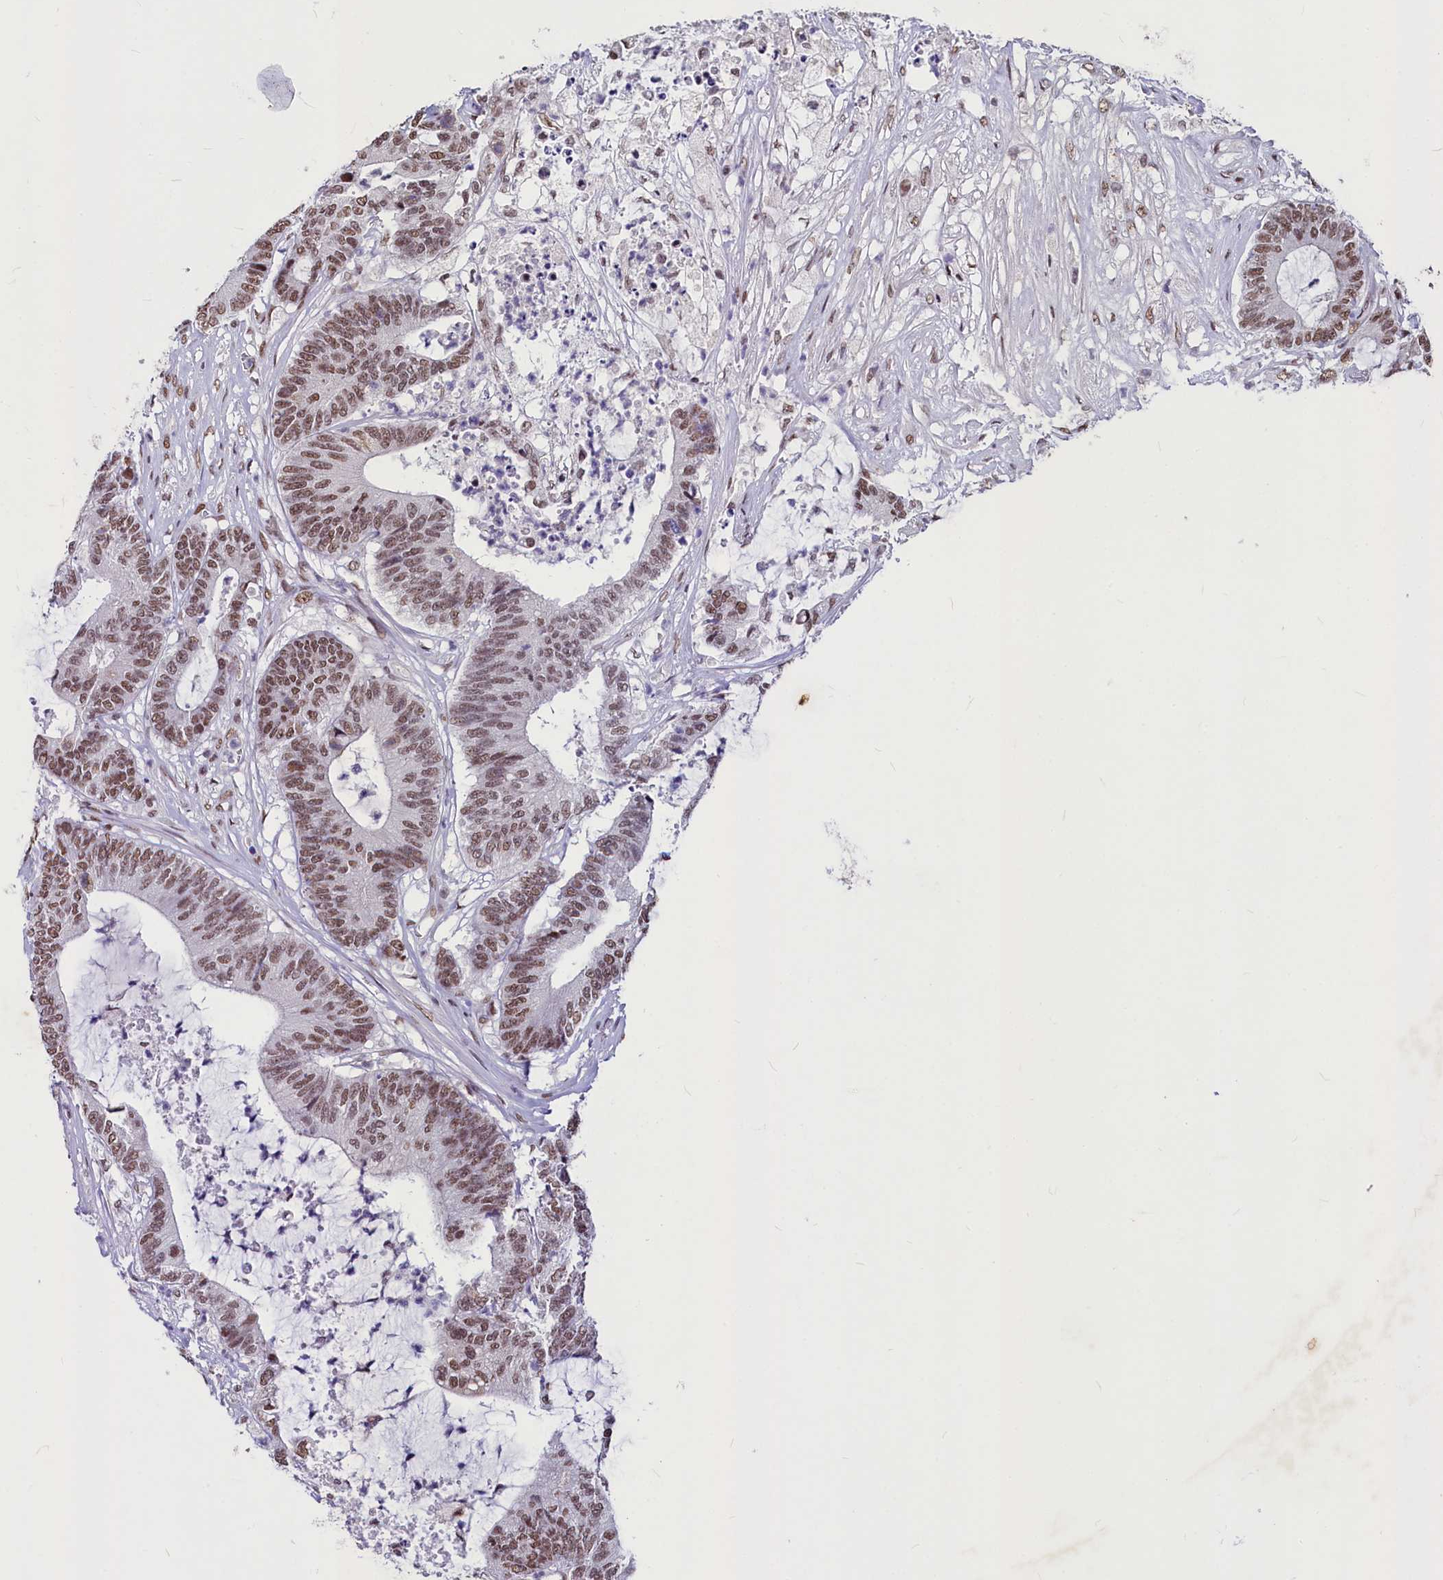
{"staining": {"intensity": "moderate", "quantity": ">75%", "location": "nuclear"}, "tissue": "colorectal cancer", "cell_type": "Tumor cells", "image_type": "cancer", "snomed": [{"axis": "morphology", "description": "Adenocarcinoma, NOS"}, {"axis": "topography", "description": "Colon"}], "caption": "This is an image of immunohistochemistry staining of colorectal adenocarcinoma, which shows moderate staining in the nuclear of tumor cells.", "gene": "PARPBP", "patient": {"sex": "female", "age": 84}}